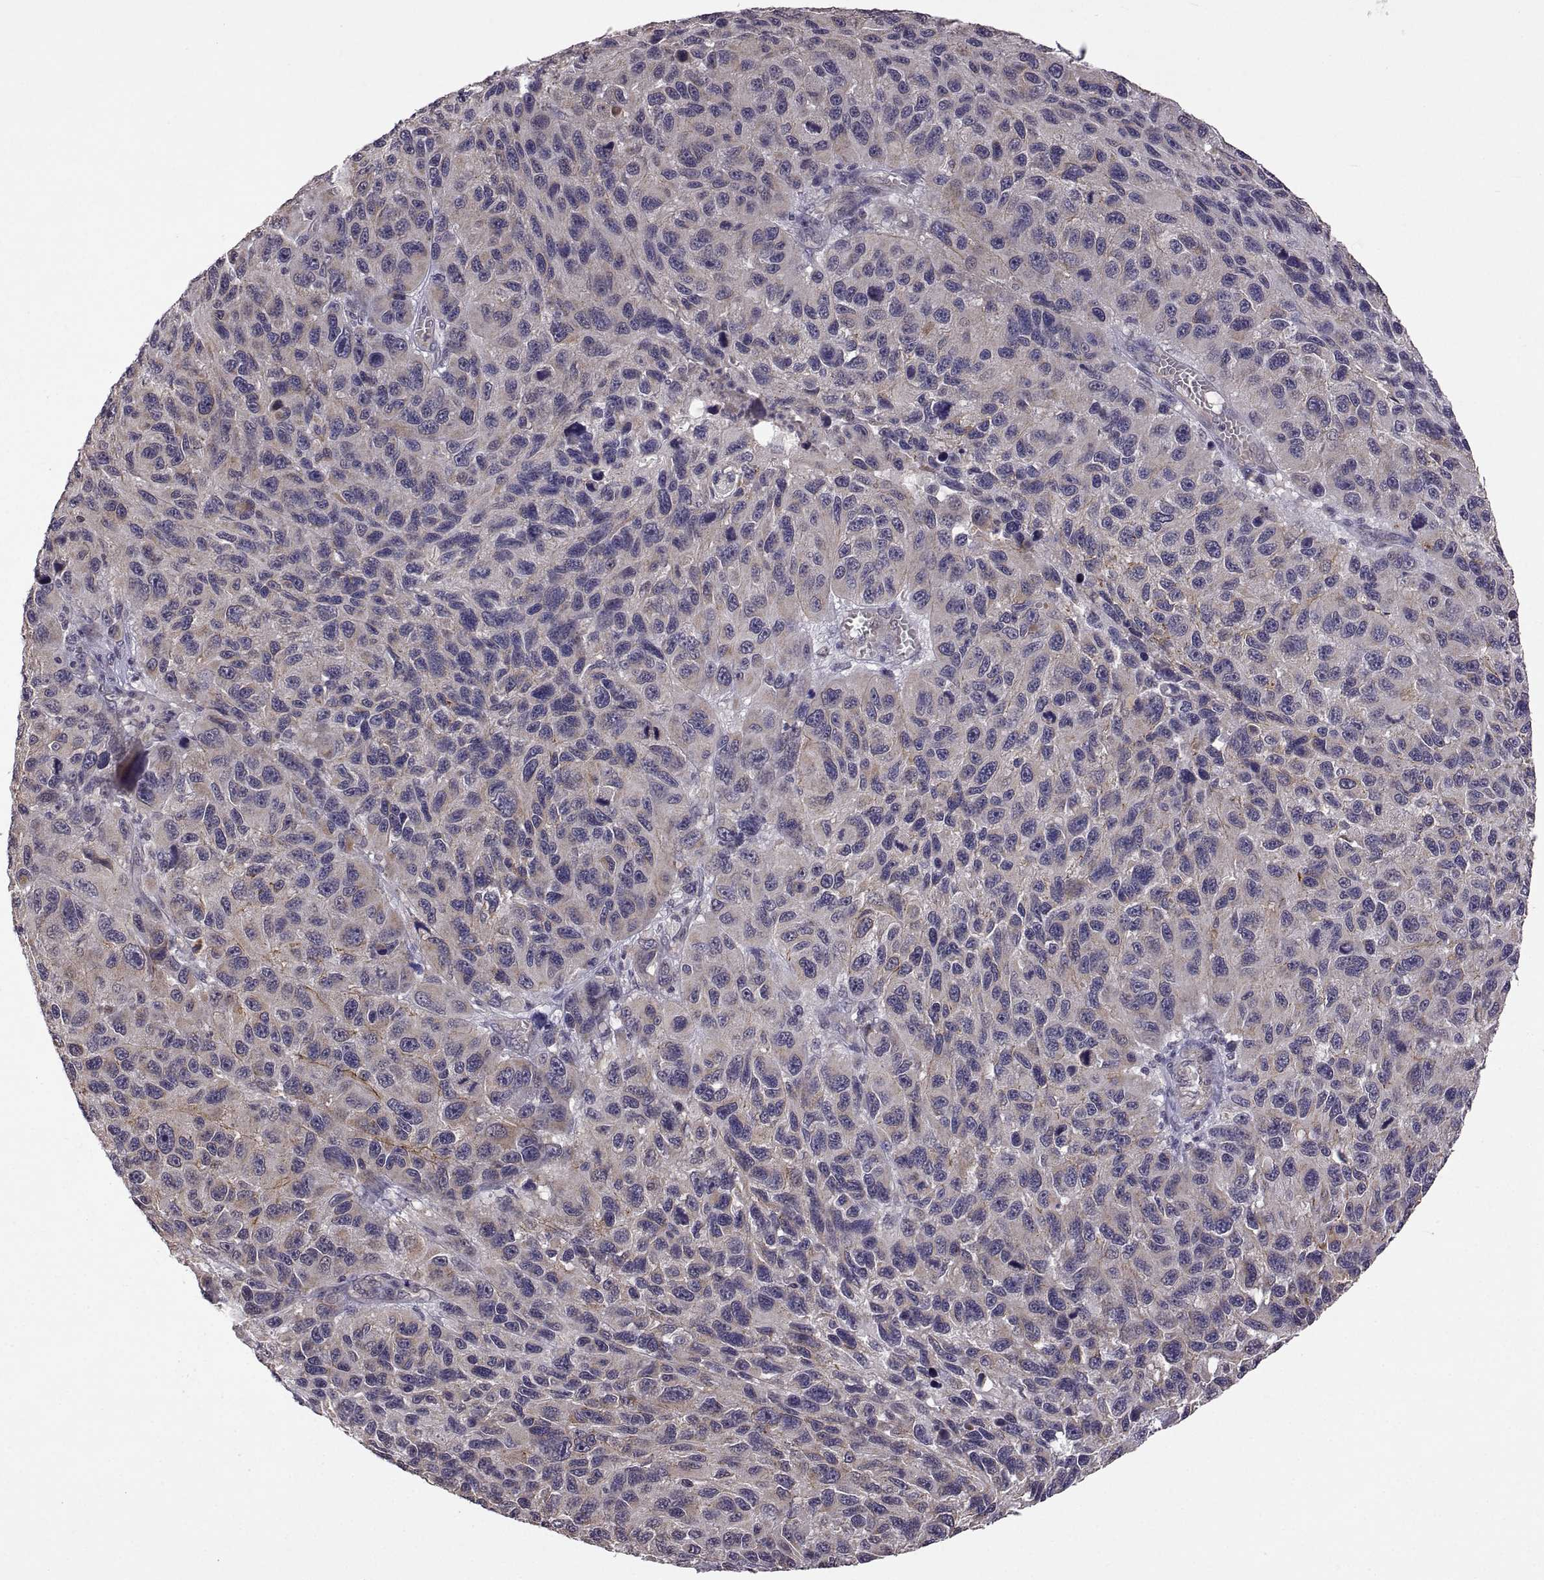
{"staining": {"intensity": "negative", "quantity": "none", "location": "none"}, "tissue": "melanoma", "cell_type": "Tumor cells", "image_type": "cancer", "snomed": [{"axis": "morphology", "description": "Malignant melanoma, NOS"}, {"axis": "topography", "description": "Skin"}], "caption": "Immunohistochemistry photomicrograph of human malignant melanoma stained for a protein (brown), which reveals no staining in tumor cells.", "gene": "LAMA1", "patient": {"sex": "male", "age": 53}}